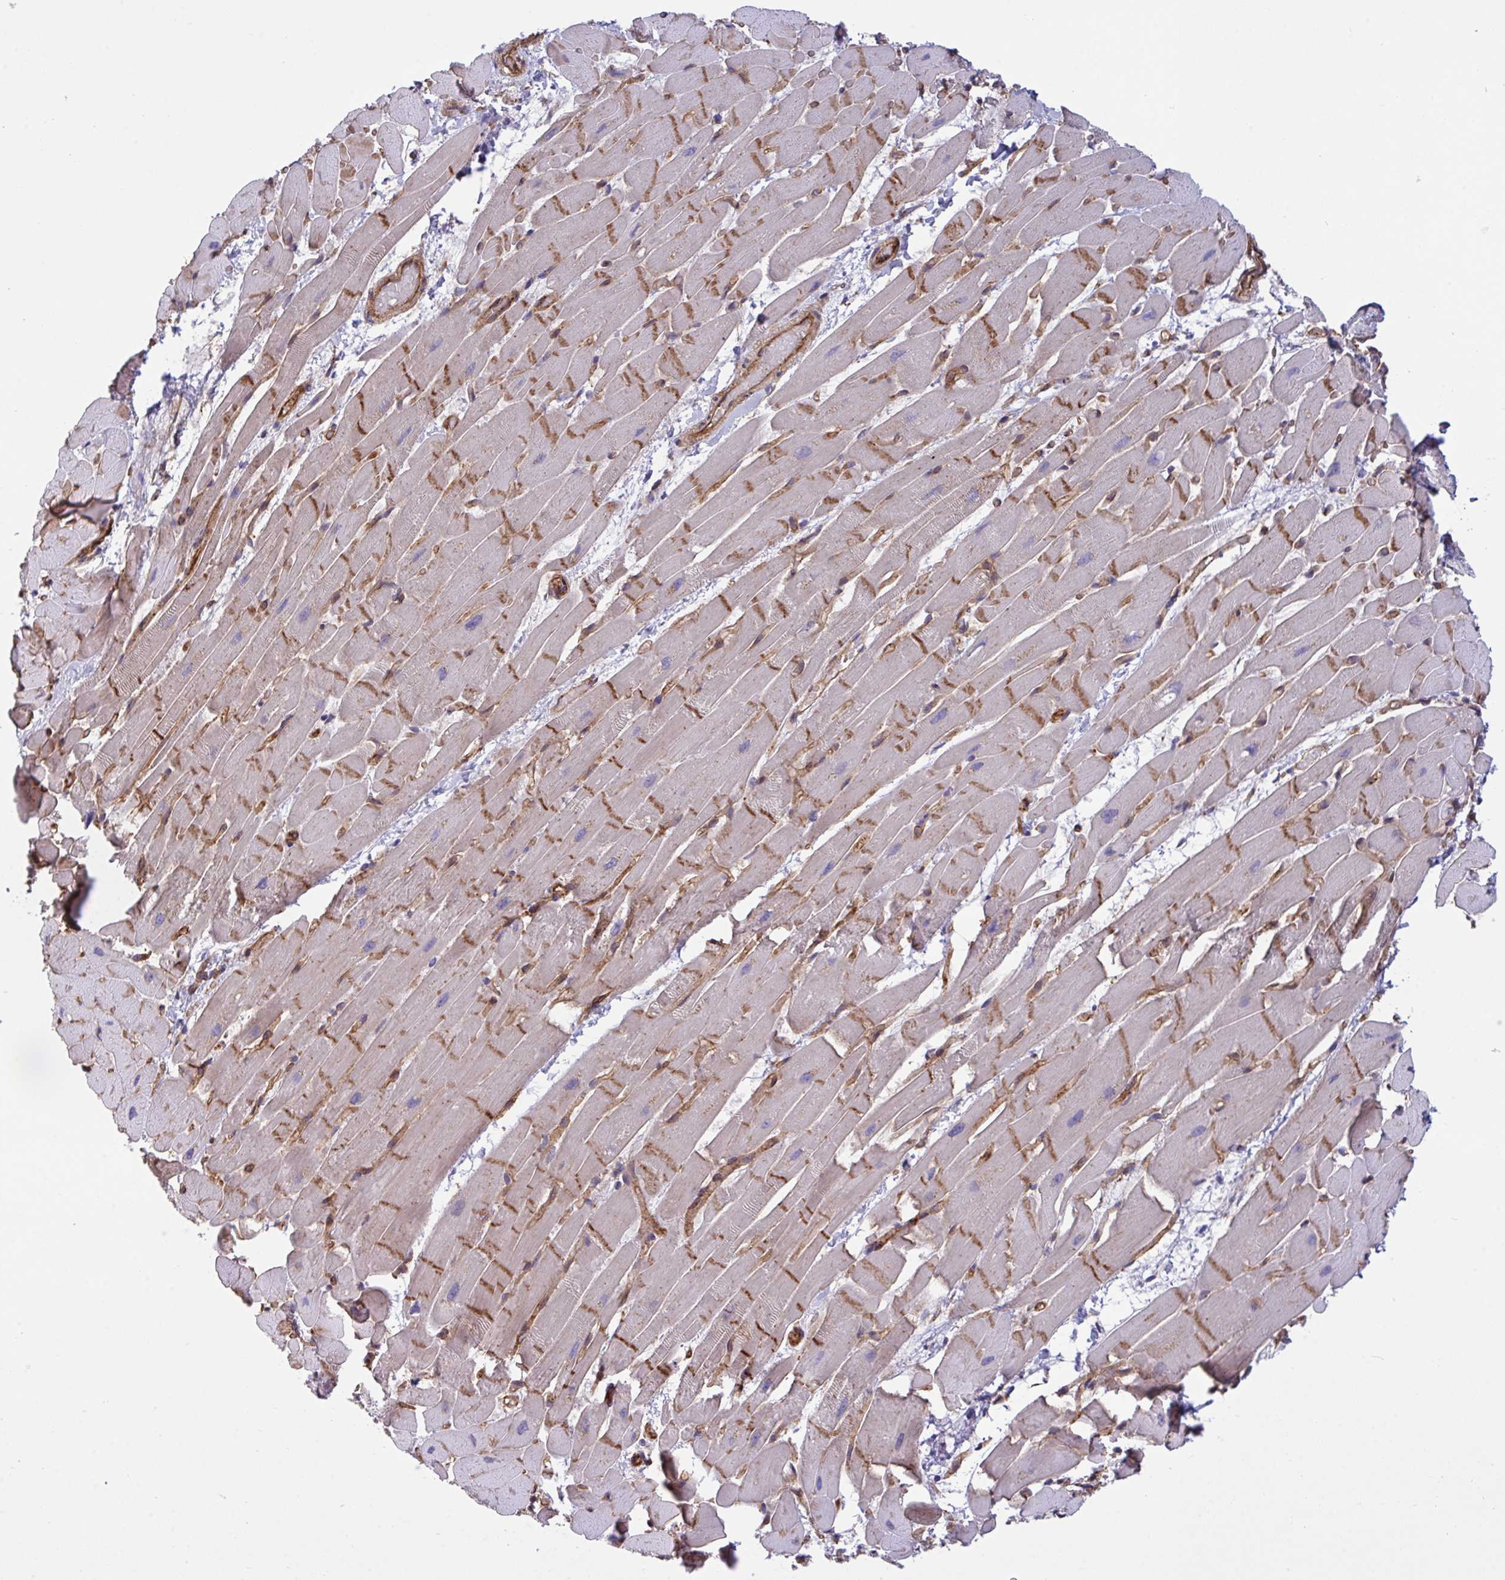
{"staining": {"intensity": "strong", "quantity": ">75%", "location": "cytoplasmic/membranous"}, "tissue": "heart muscle", "cell_type": "Cardiomyocytes", "image_type": "normal", "snomed": [{"axis": "morphology", "description": "Normal tissue, NOS"}, {"axis": "topography", "description": "Heart"}], "caption": "The micrograph exhibits a brown stain indicating the presence of a protein in the cytoplasmic/membranous of cardiomyocytes in heart muscle. (DAB IHC with brightfield microscopy, high magnification).", "gene": "C4orf36", "patient": {"sex": "male", "age": 37}}